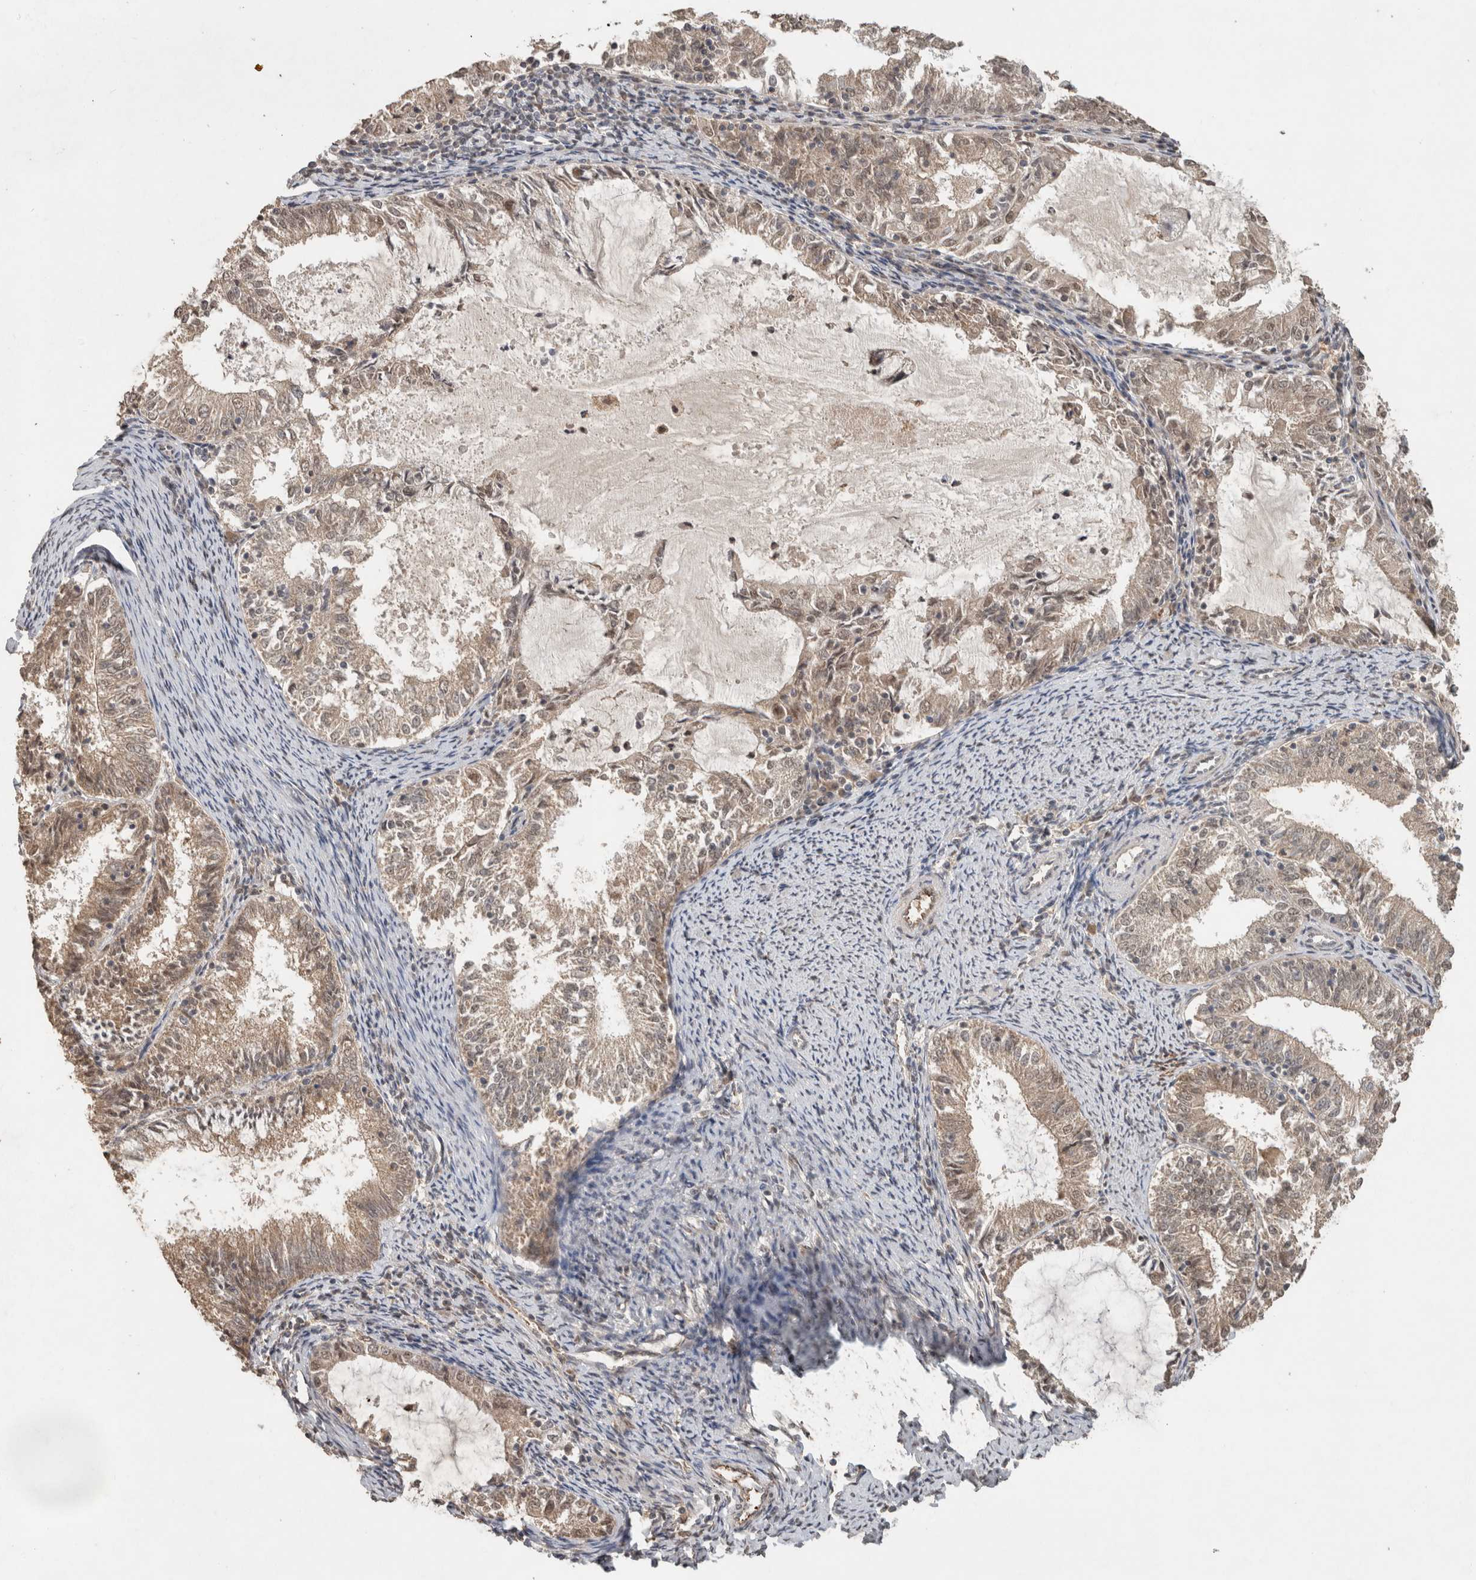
{"staining": {"intensity": "weak", "quantity": ">75%", "location": "cytoplasmic/membranous,nuclear"}, "tissue": "endometrial cancer", "cell_type": "Tumor cells", "image_type": "cancer", "snomed": [{"axis": "morphology", "description": "Adenocarcinoma, NOS"}, {"axis": "topography", "description": "Endometrium"}], "caption": "Endometrial cancer (adenocarcinoma) stained for a protein displays weak cytoplasmic/membranous and nuclear positivity in tumor cells.", "gene": "FAM3A", "patient": {"sex": "female", "age": 57}}